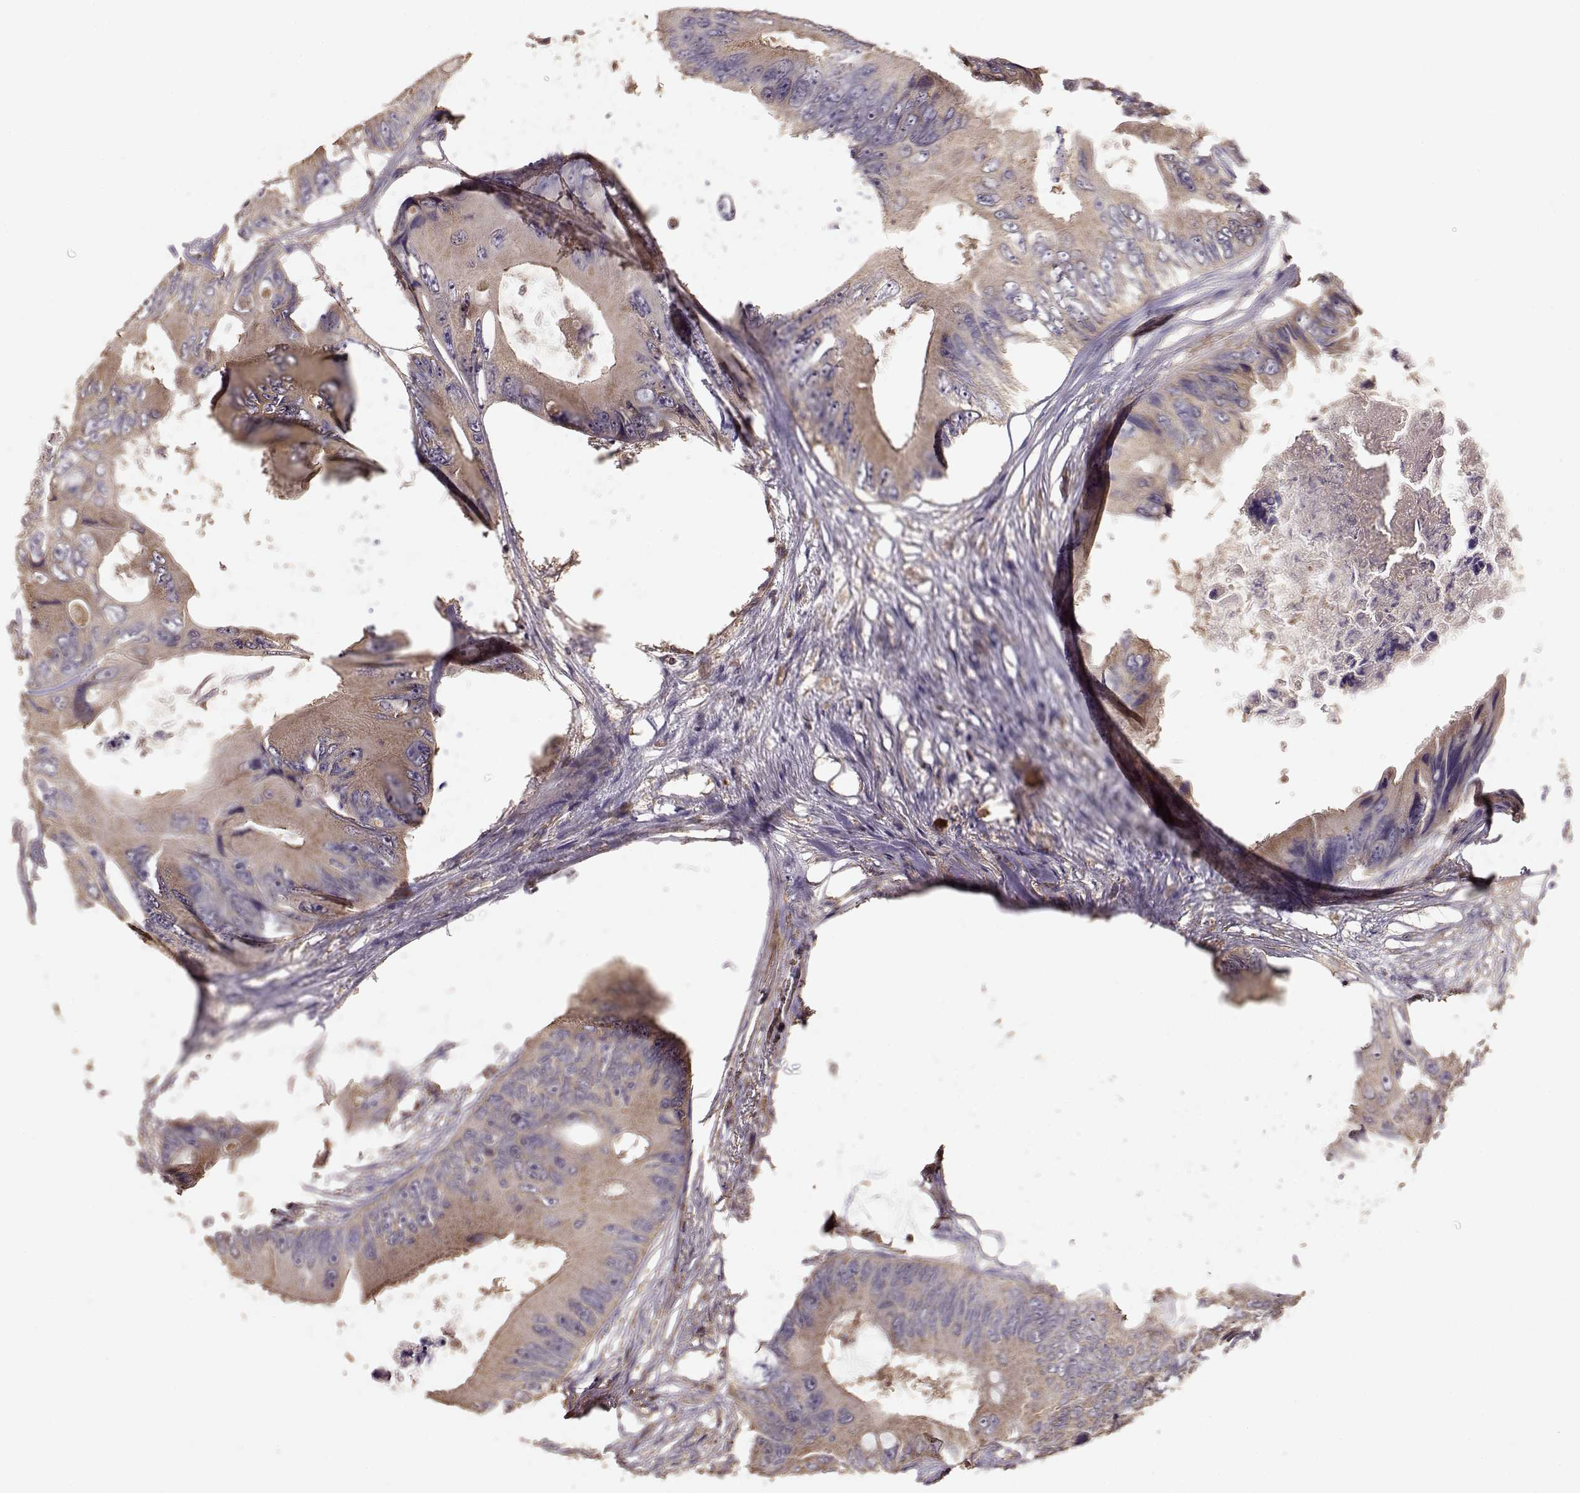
{"staining": {"intensity": "weak", "quantity": ">75%", "location": "cytoplasmic/membranous"}, "tissue": "colorectal cancer", "cell_type": "Tumor cells", "image_type": "cancer", "snomed": [{"axis": "morphology", "description": "Adenocarcinoma, NOS"}, {"axis": "topography", "description": "Rectum"}], "caption": "Immunohistochemistry (IHC) (DAB) staining of human colorectal adenocarcinoma reveals weak cytoplasmic/membranous protein positivity in about >75% of tumor cells.", "gene": "TARS3", "patient": {"sex": "male", "age": 63}}